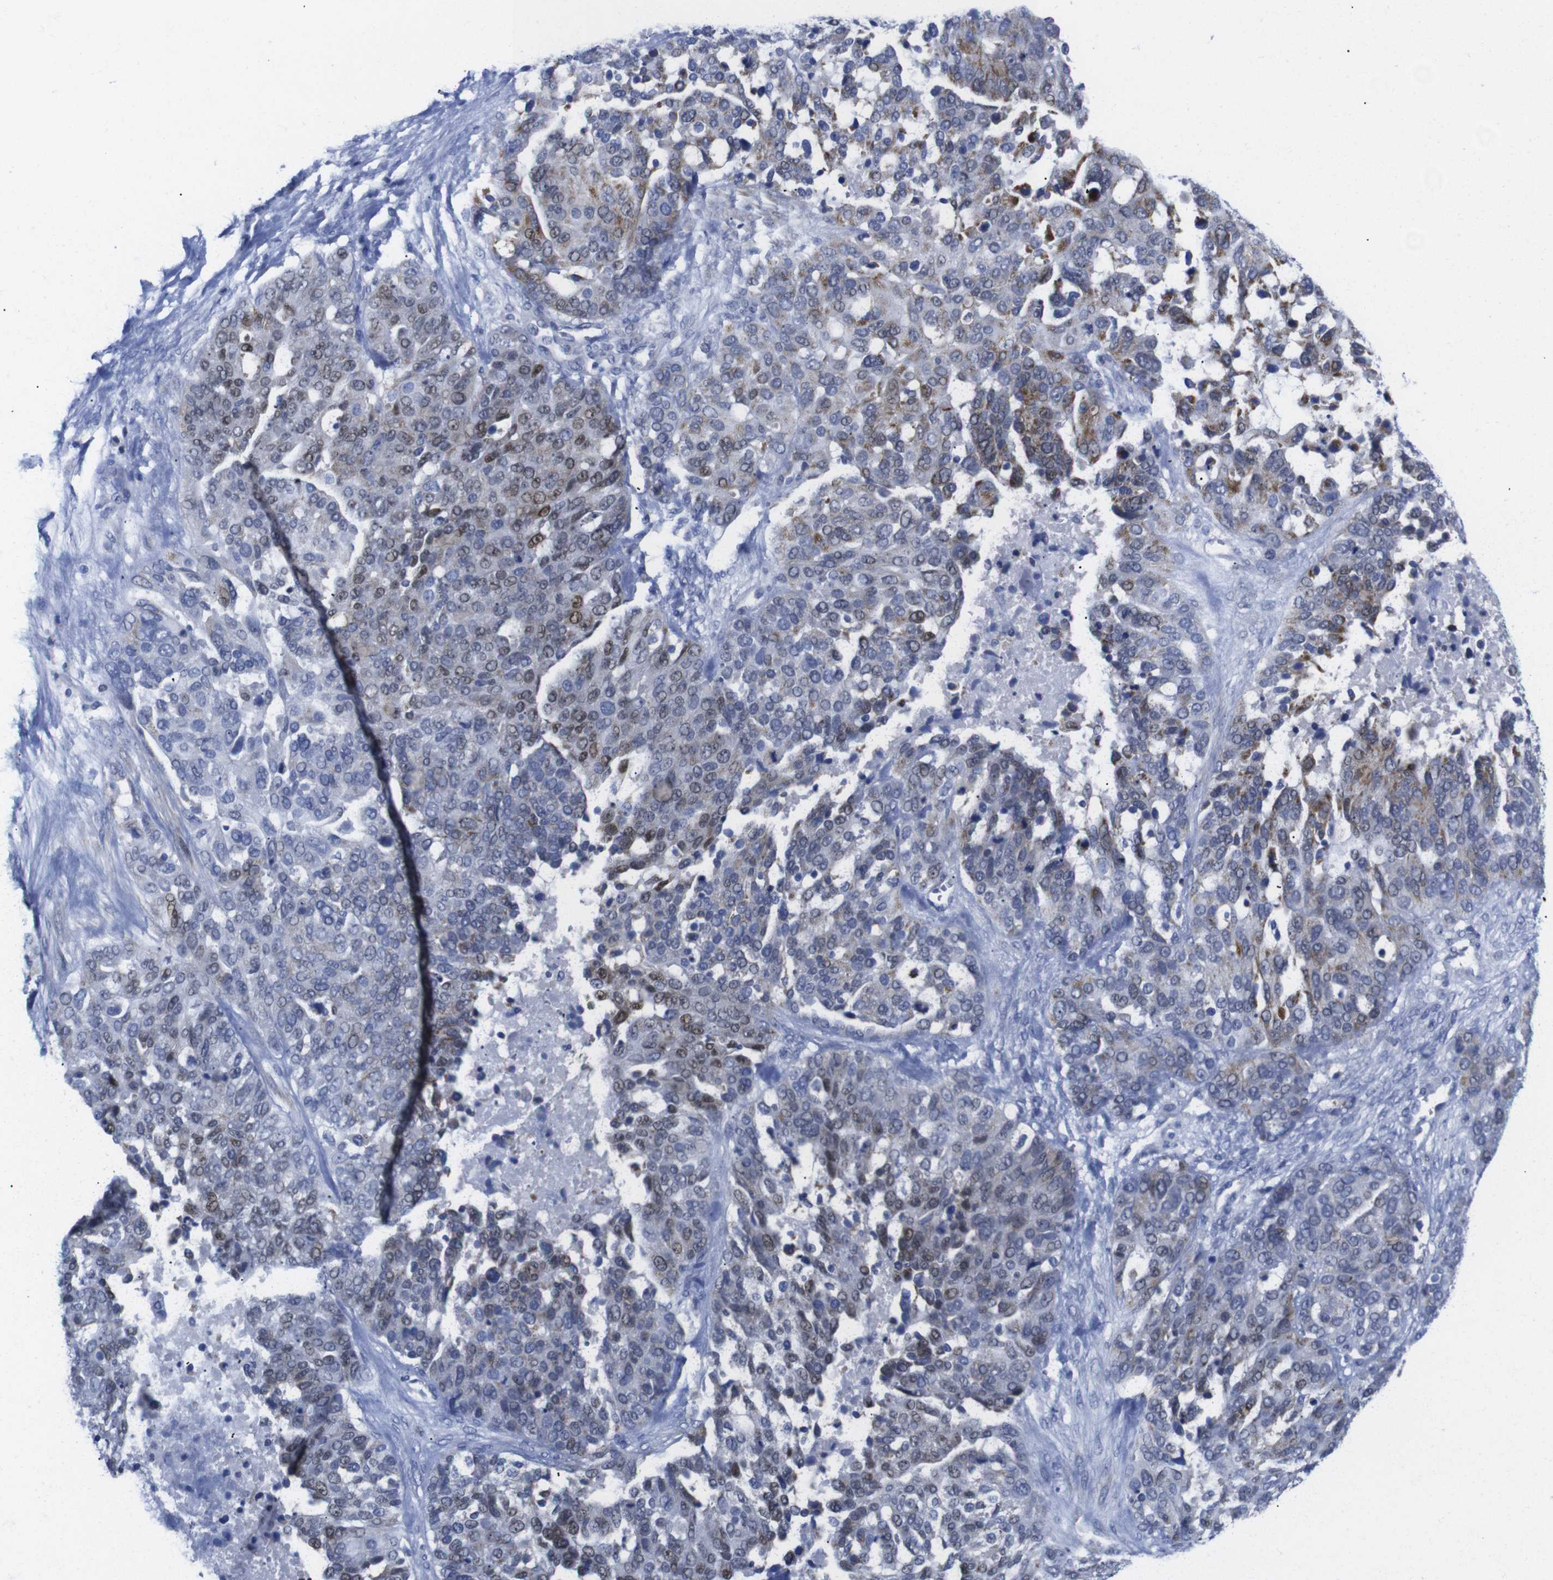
{"staining": {"intensity": "moderate", "quantity": "<25%", "location": "cytoplasmic/membranous,nuclear"}, "tissue": "ovarian cancer", "cell_type": "Tumor cells", "image_type": "cancer", "snomed": [{"axis": "morphology", "description": "Cystadenocarcinoma, serous, NOS"}, {"axis": "topography", "description": "Ovary"}], "caption": "Protein staining of serous cystadenocarcinoma (ovarian) tissue shows moderate cytoplasmic/membranous and nuclear positivity in about <25% of tumor cells.", "gene": "LRRC55", "patient": {"sex": "female", "age": 44}}